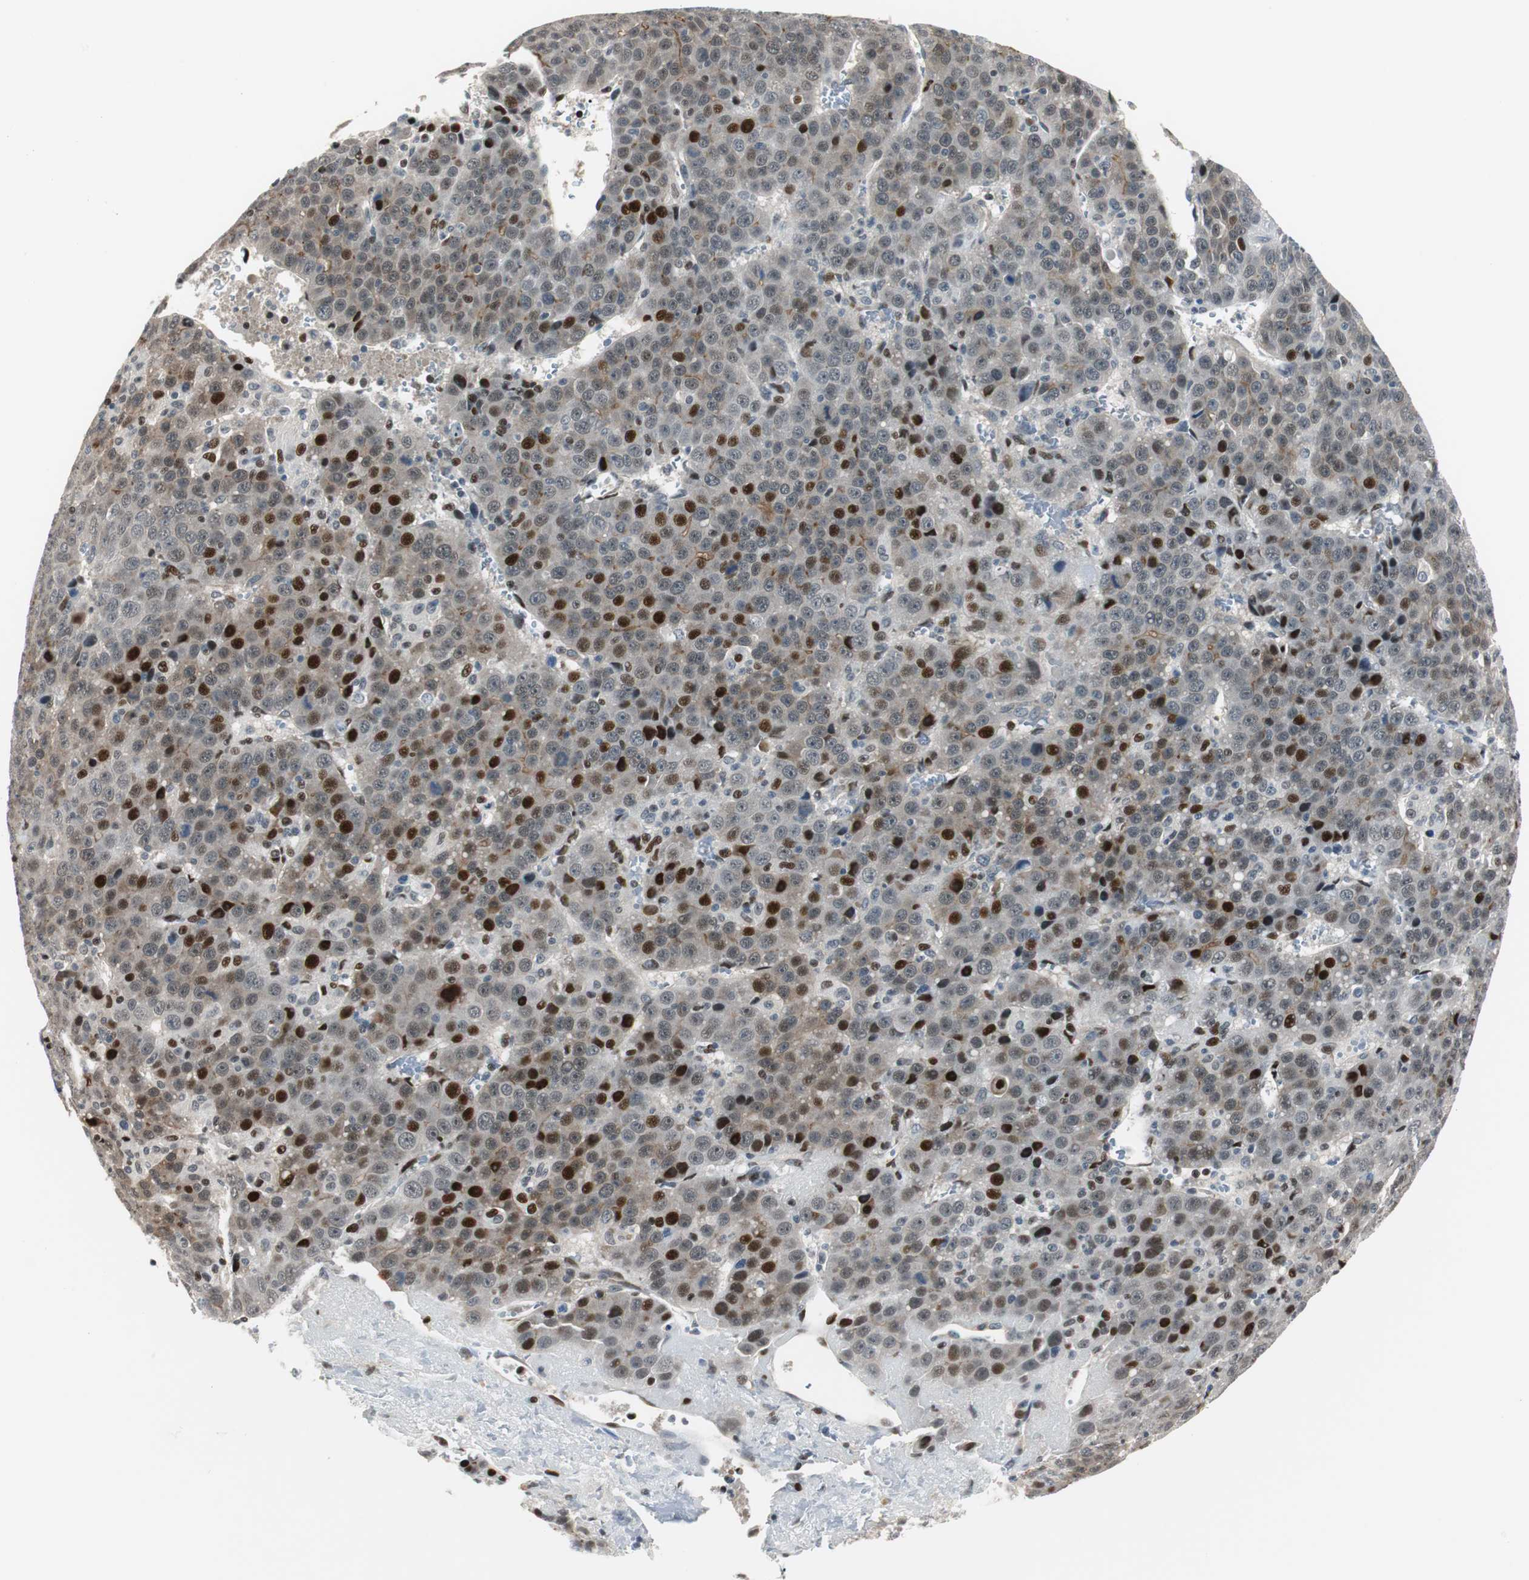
{"staining": {"intensity": "strong", "quantity": "<25%", "location": "nuclear"}, "tissue": "liver cancer", "cell_type": "Tumor cells", "image_type": "cancer", "snomed": [{"axis": "morphology", "description": "Carcinoma, Hepatocellular, NOS"}, {"axis": "topography", "description": "Liver"}], "caption": "DAB immunohistochemical staining of liver cancer demonstrates strong nuclear protein expression in approximately <25% of tumor cells.", "gene": "RAD1", "patient": {"sex": "female", "age": 53}}